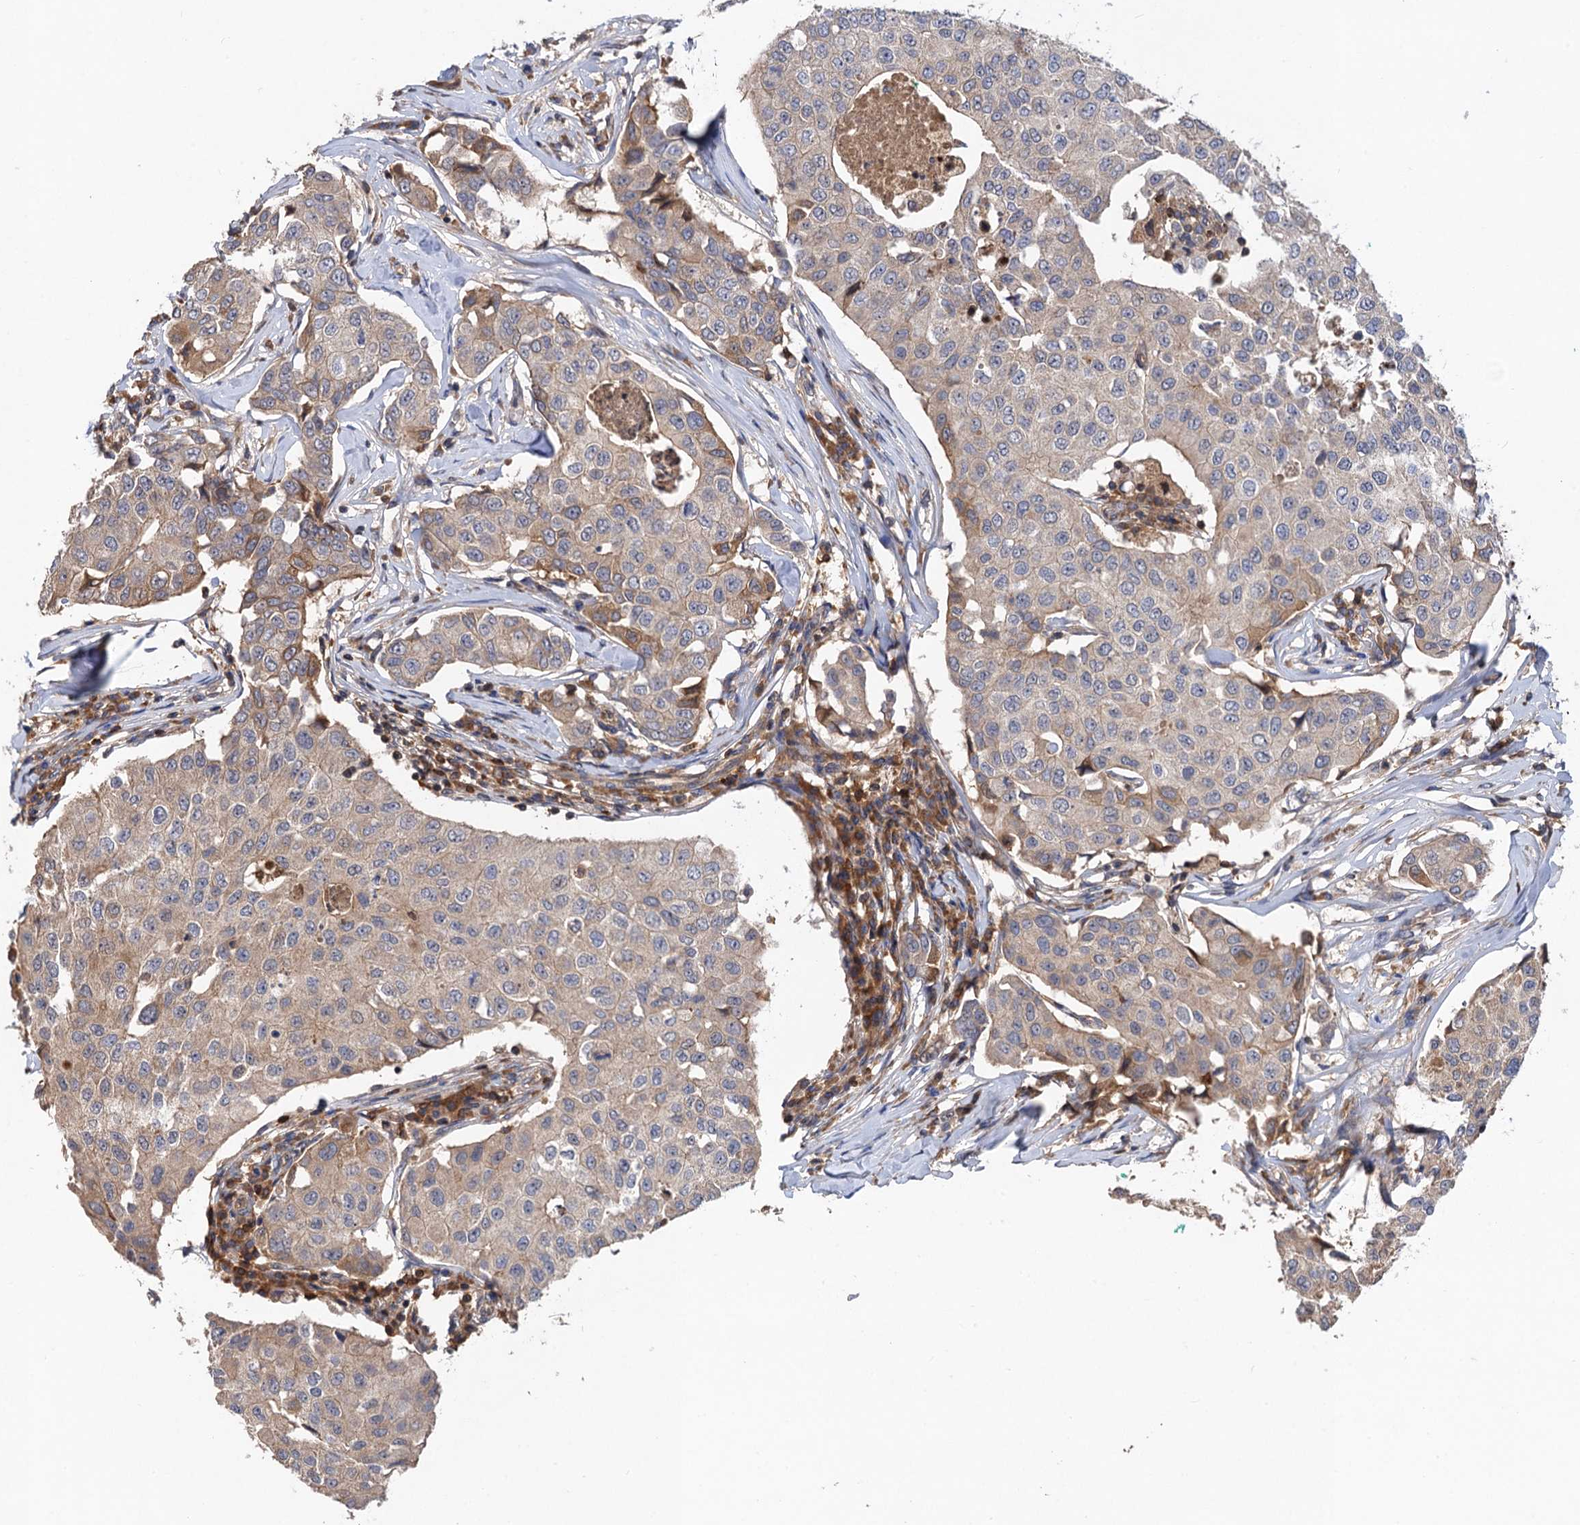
{"staining": {"intensity": "weak", "quantity": "25%-75%", "location": "cytoplasmic/membranous"}, "tissue": "breast cancer", "cell_type": "Tumor cells", "image_type": "cancer", "snomed": [{"axis": "morphology", "description": "Duct carcinoma"}, {"axis": "topography", "description": "Breast"}], "caption": "Immunohistochemistry (IHC) (DAB) staining of breast cancer shows weak cytoplasmic/membranous protein expression in approximately 25%-75% of tumor cells.", "gene": "DGKA", "patient": {"sex": "female", "age": 80}}